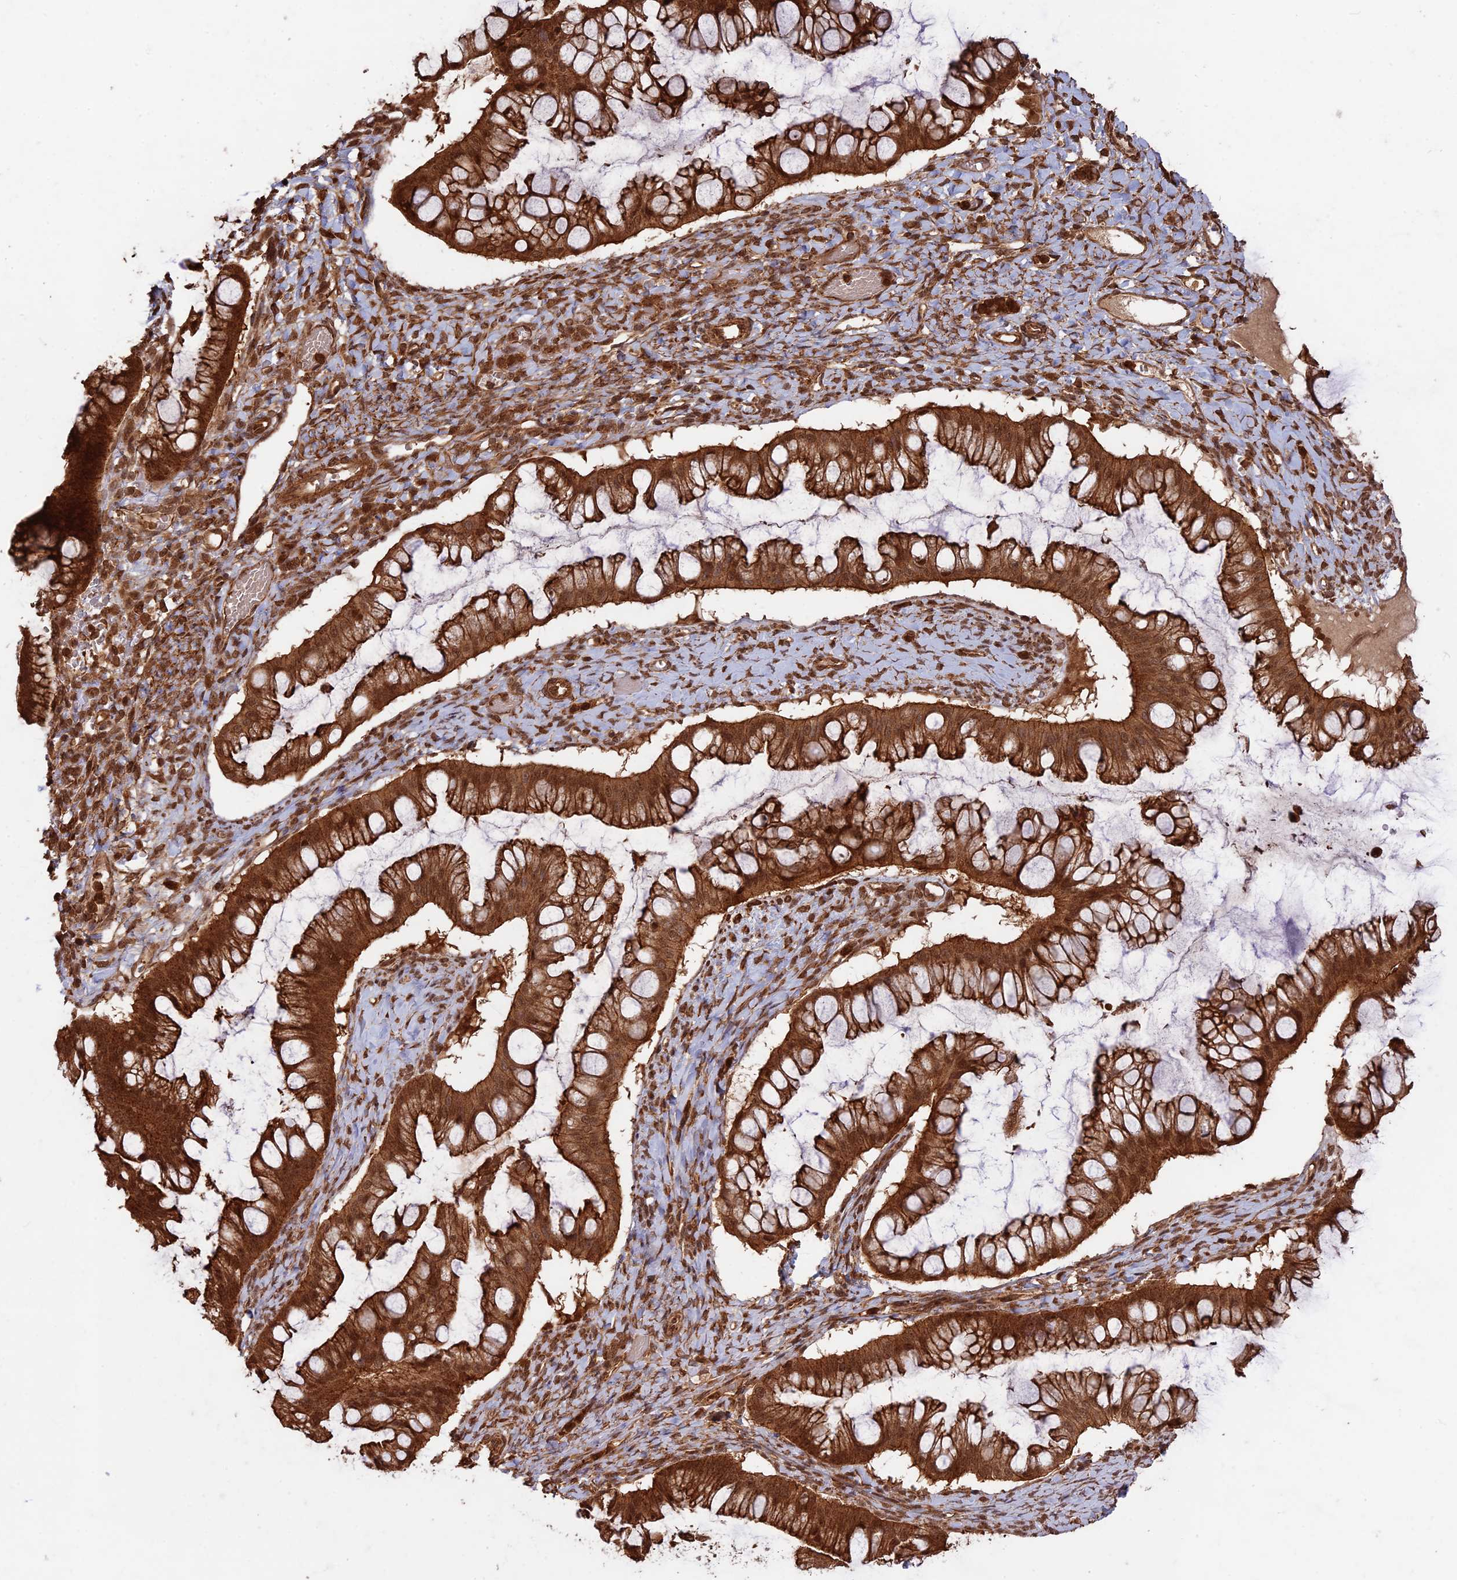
{"staining": {"intensity": "strong", "quantity": ">75%", "location": "cytoplasmic/membranous,nuclear"}, "tissue": "ovarian cancer", "cell_type": "Tumor cells", "image_type": "cancer", "snomed": [{"axis": "morphology", "description": "Cystadenocarcinoma, mucinous, NOS"}, {"axis": "topography", "description": "Ovary"}], "caption": "This histopathology image exhibits mucinous cystadenocarcinoma (ovarian) stained with immunohistochemistry (IHC) to label a protein in brown. The cytoplasmic/membranous and nuclear of tumor cells show strong positivity for the protein. Nuclei are counter-stained blue.", "gene": "CCDC174", "patient": {"sex": "female", "age": 73}}